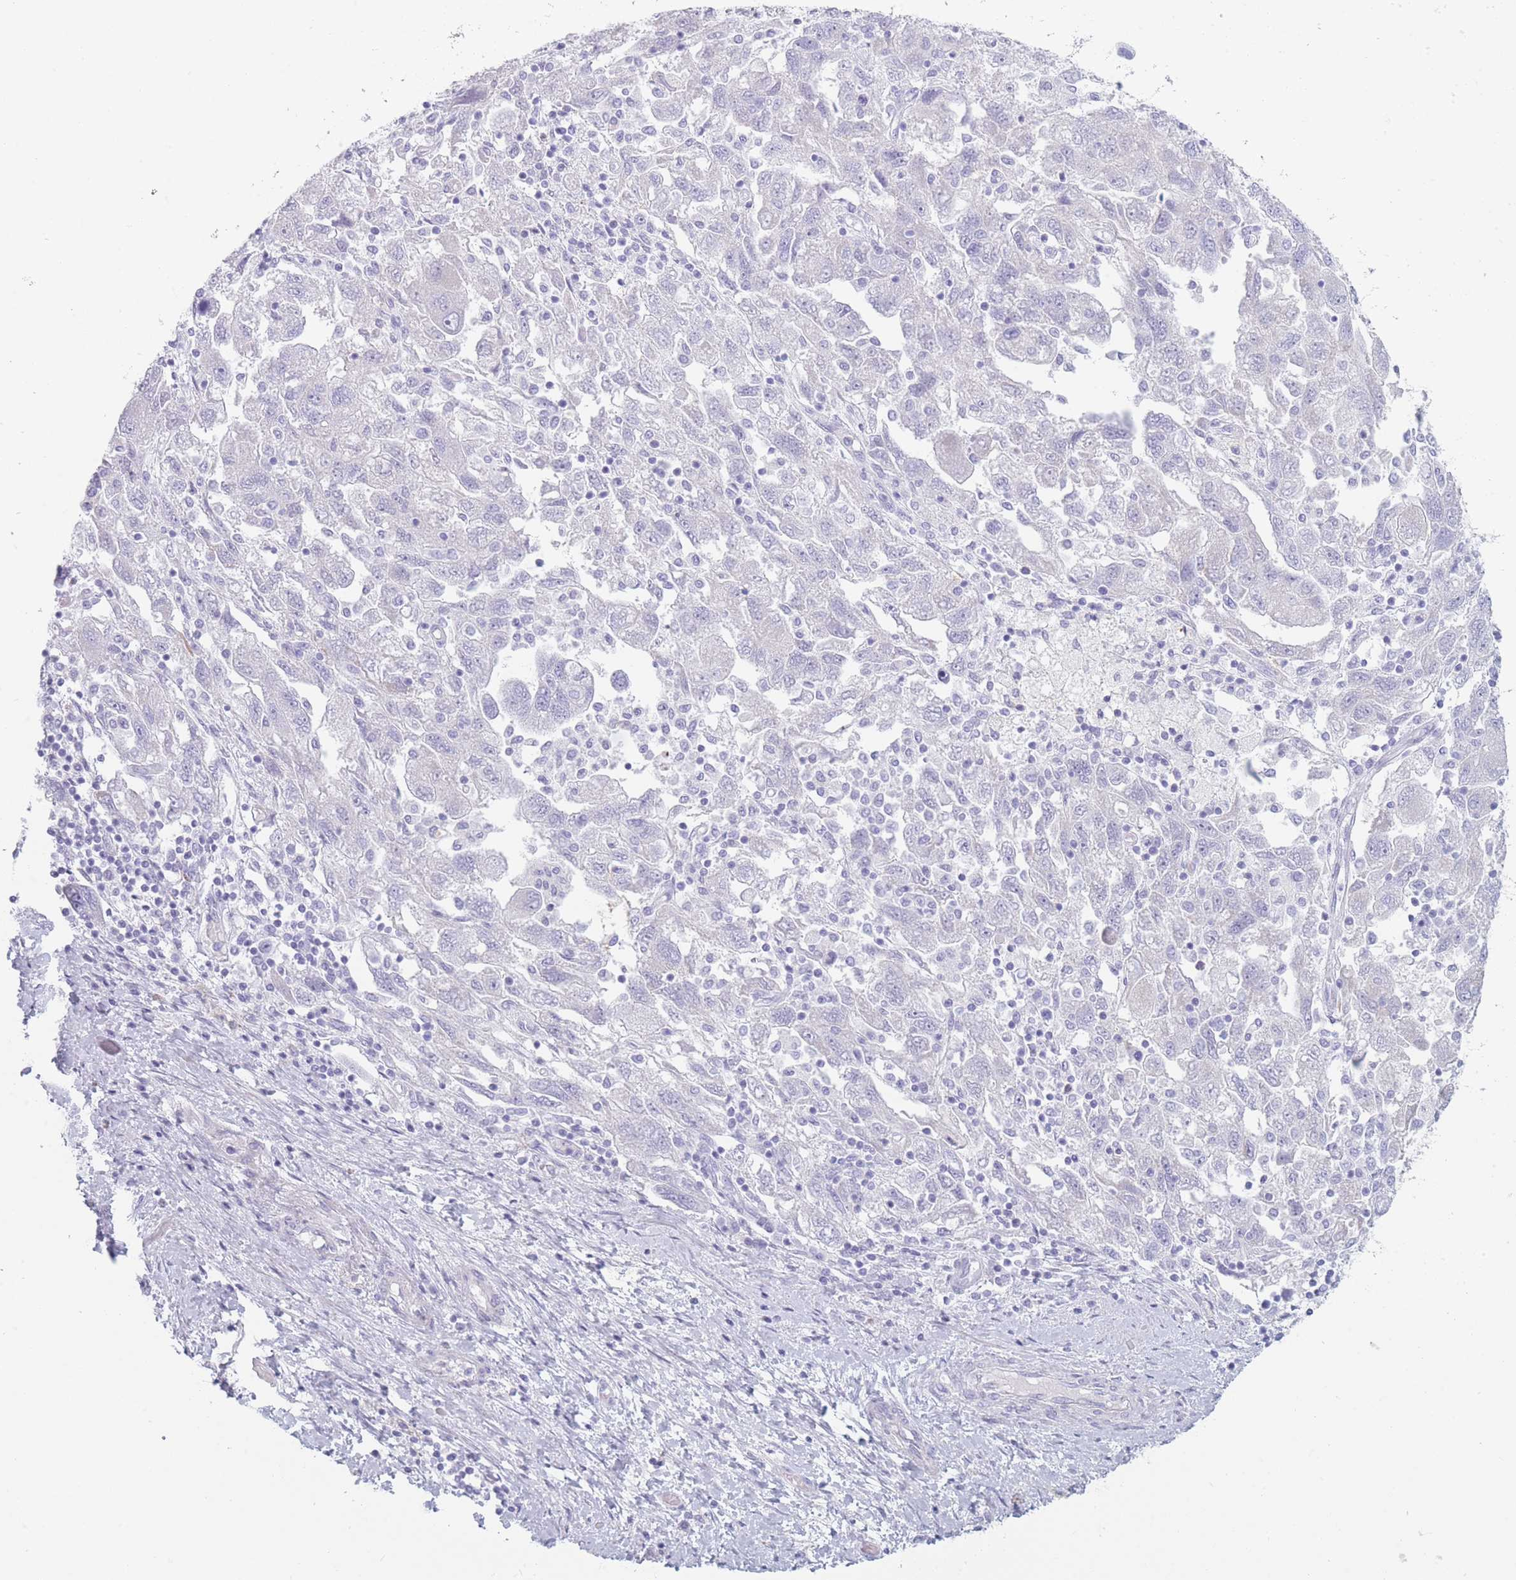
{"staining": {"intensity": "negative", "quantity": "none", "location": "none"}, "tissue": "ovarian cancer", "cell_type": "Tumor cells", "image_type": "cancer", "snomed": [{"axis": "morphology", "description": "Carcinoma, NOS"}, {"axis": "morphology", "description": "Cystadenocarcinoma, serous, NOS"}, {"axis": "topography", "description": "Ovary"}], "caption": "An immunohistochemistry histopathology image of ovarian serous cystadenocarcinoma is shown. There is no staining in tumor cells of ovarian serous cystadenocarcinoma.", "gene": "GPR12", "patient": {"sex": "female", "age": 69}}